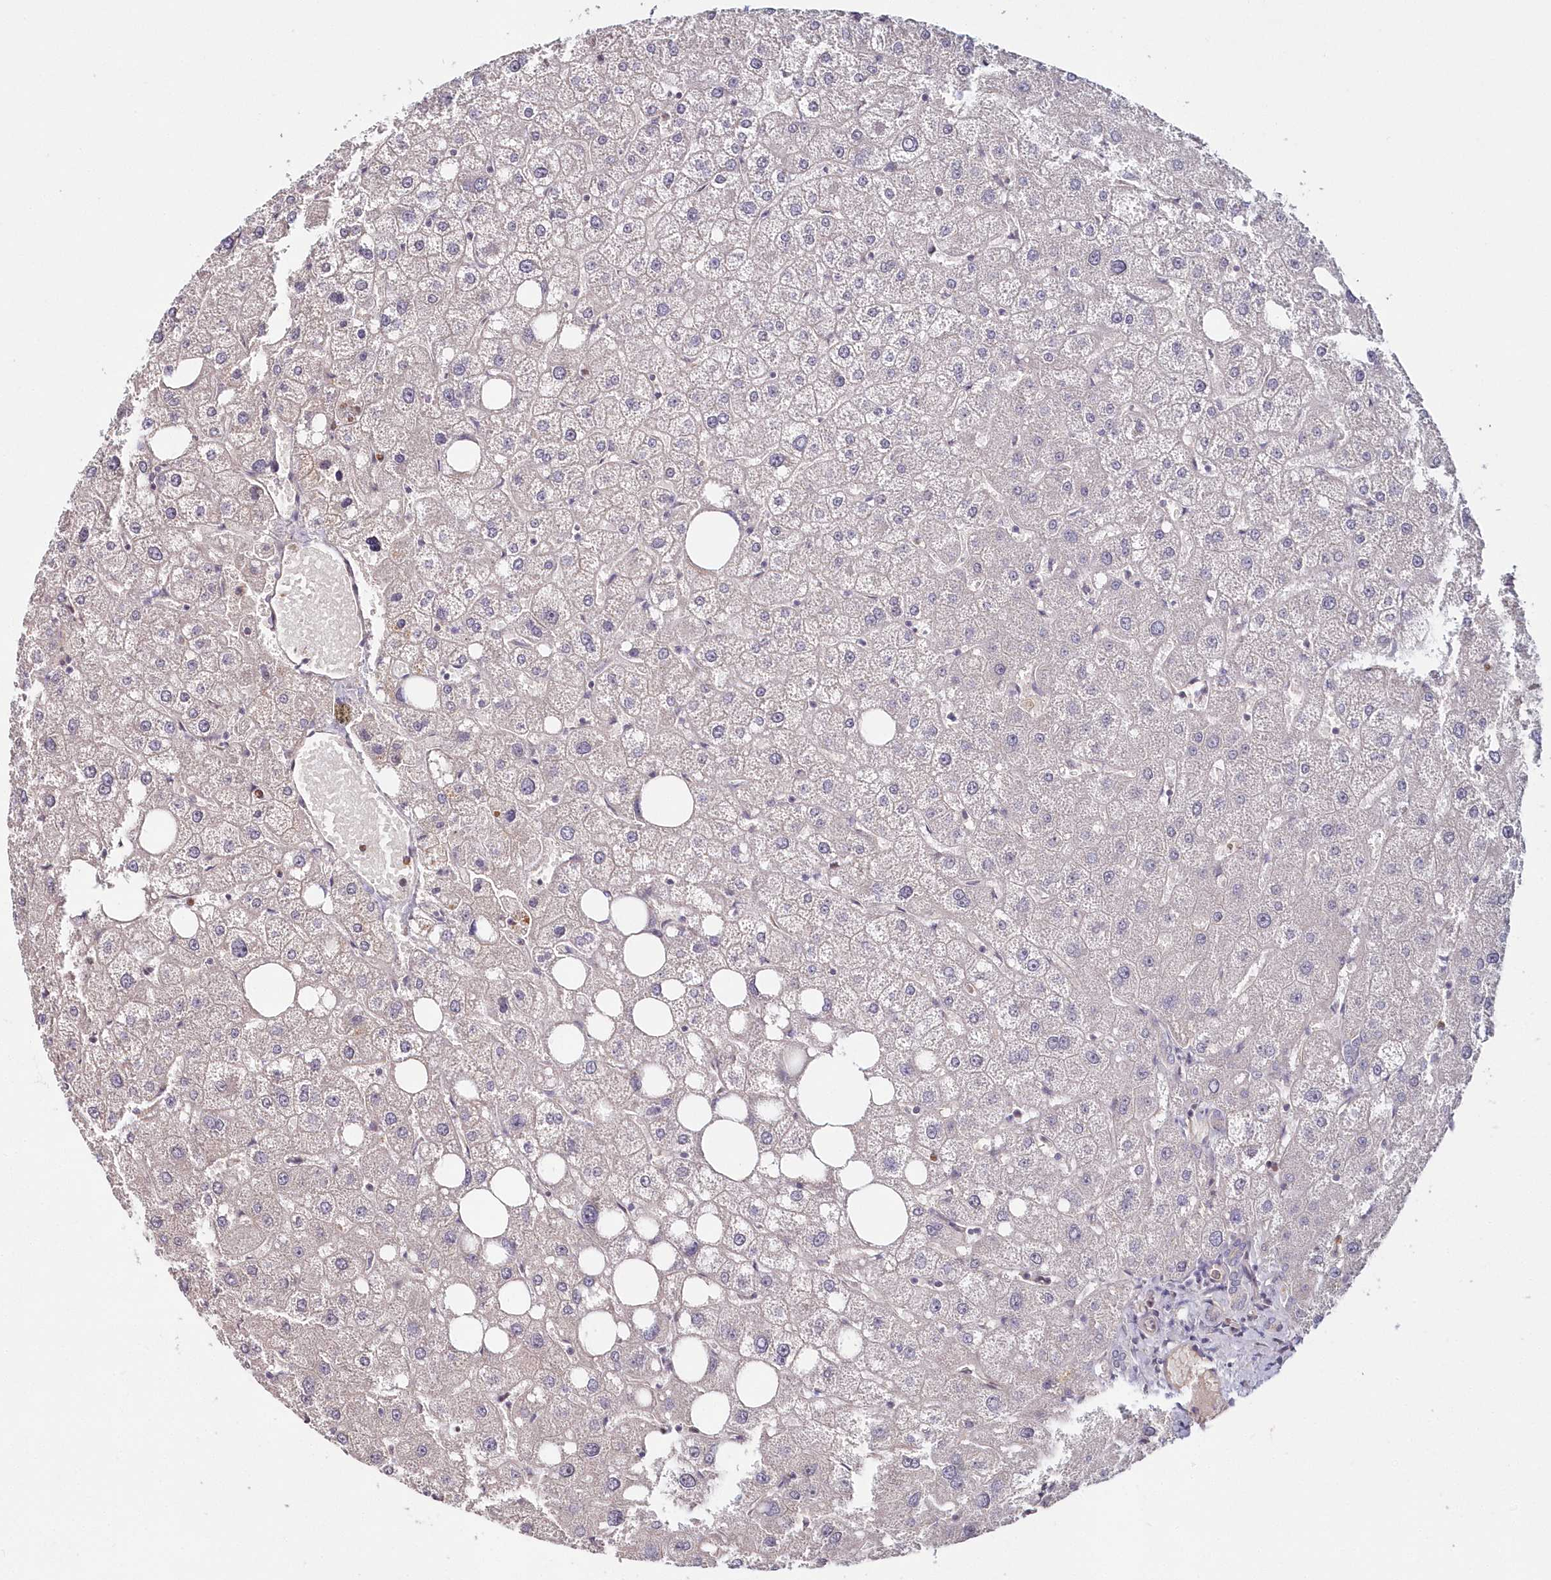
{"staining": {"intensity": "negative", "quantity": "none", "location": "none"}, "tissue": "liver", "cell_type": "Cholangiocytes", "image_type": "normal", "snomed": [{"axis": "morphology", "description": "Normal tissue, NOS"}, {"axis": "topography", "description": "Liver"}], "caption": "Immunohistochemical staining of normal human liver exhibits no significant positivity in cholangiocytes. The staining was performed using DAB to visualize the protein expression in brown, while the nuclei were stained in blue with hematoxylin (Magnification: 20x).", "gene": "HYCC2", "patient": {"sex": "male", "age": 73}}